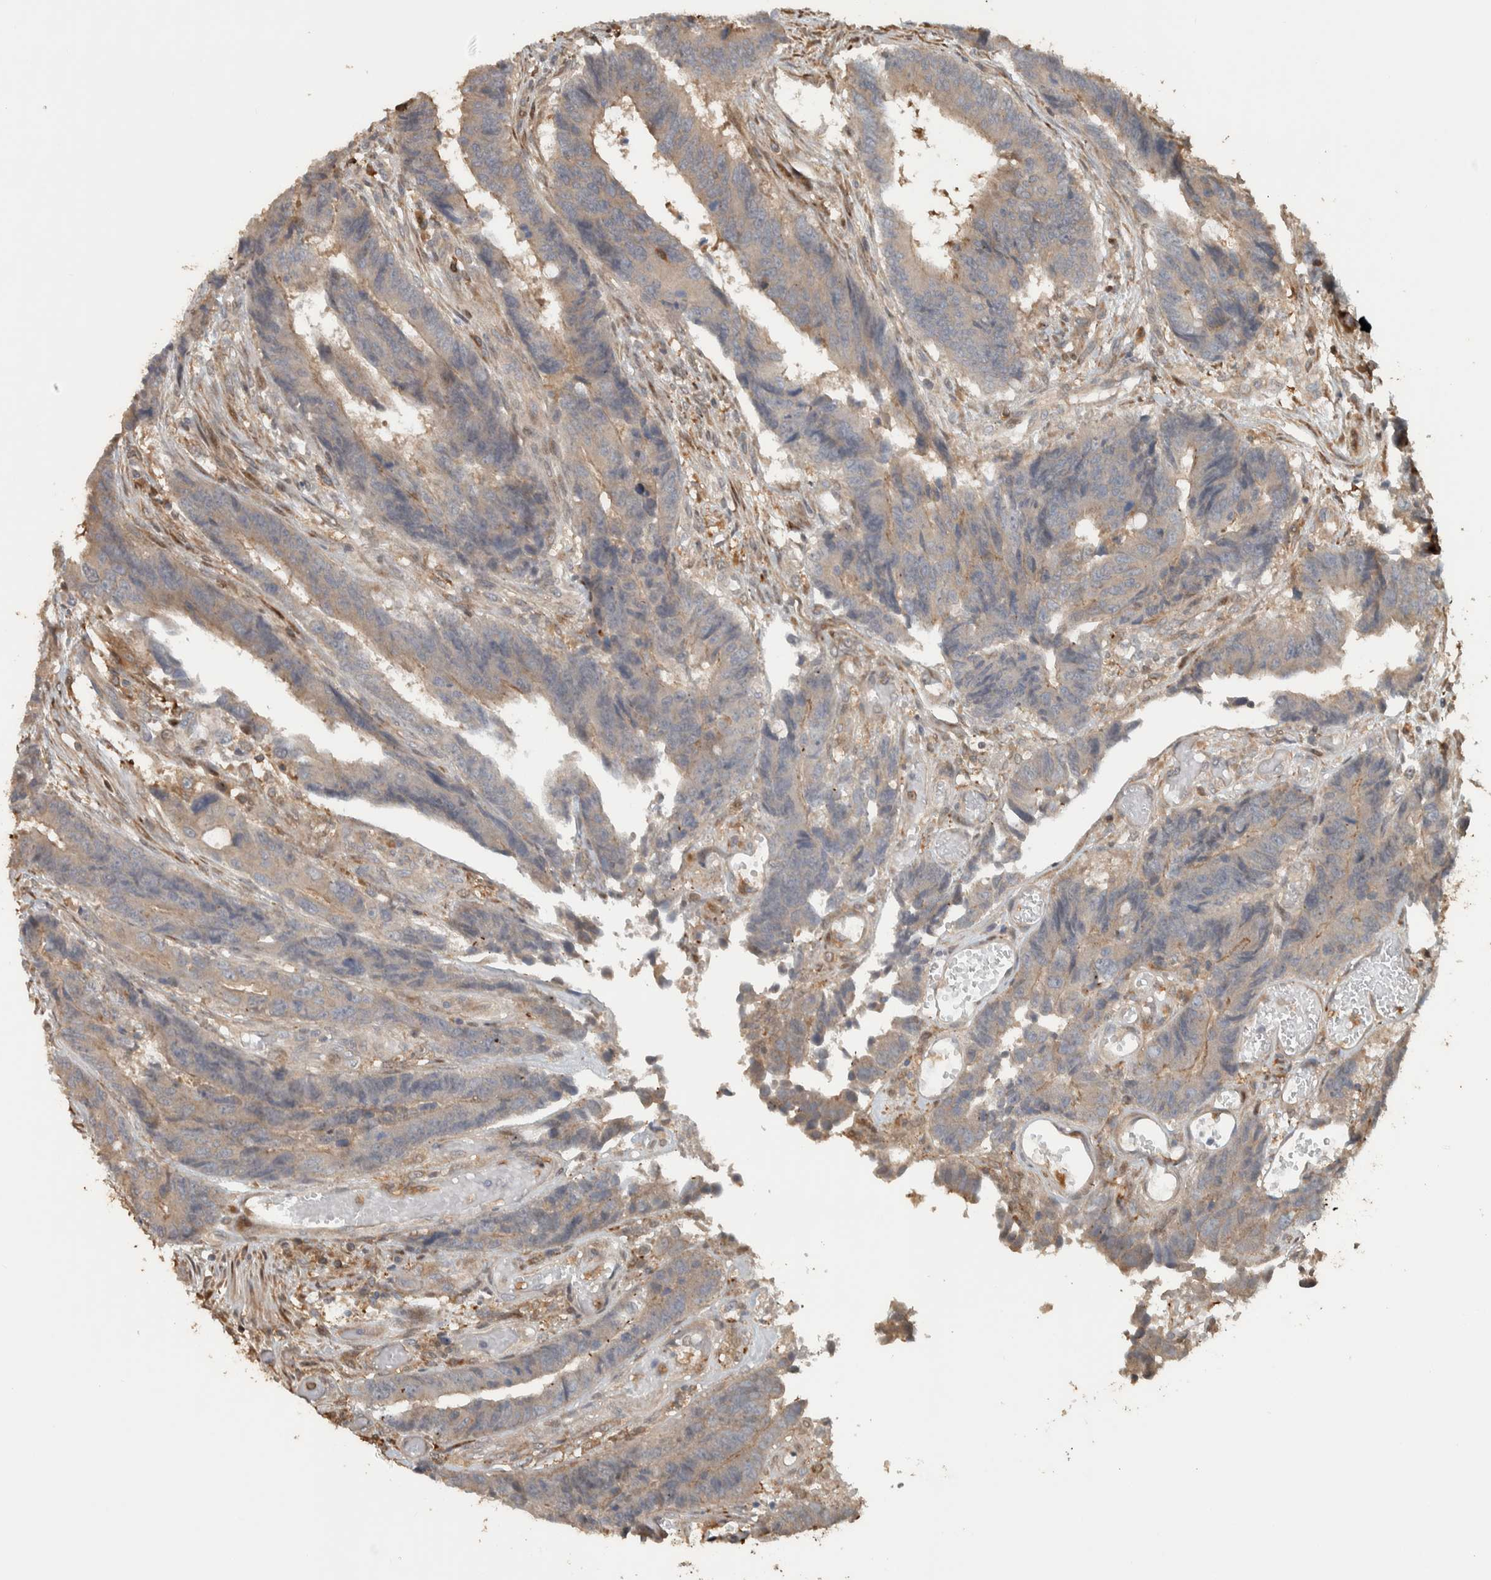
{"staining": {"intensity": "weak", "quantity": "25%-75%", "location": "cytoplasmic/membranous"}, "tissue": "colorectal cancer", "cell_type": "Tumor cells", "image_type": "cancer", "snomed": [{"axis": "morphology", "description": "Adenocarcinoma, NOS"}, {"axis": "topography", "description": "Rectum"}], "caption": "Protein analysis of colorectal adenocarcinoma tissue reveals weak cytoplasmic/membranous positivity in about 25%-75% of tumor cells. (DAB = brown stain, brightfield microscopy at high magnification).", "gene": "CNTROB", "patient": {"sex": "male", "age": 84}}